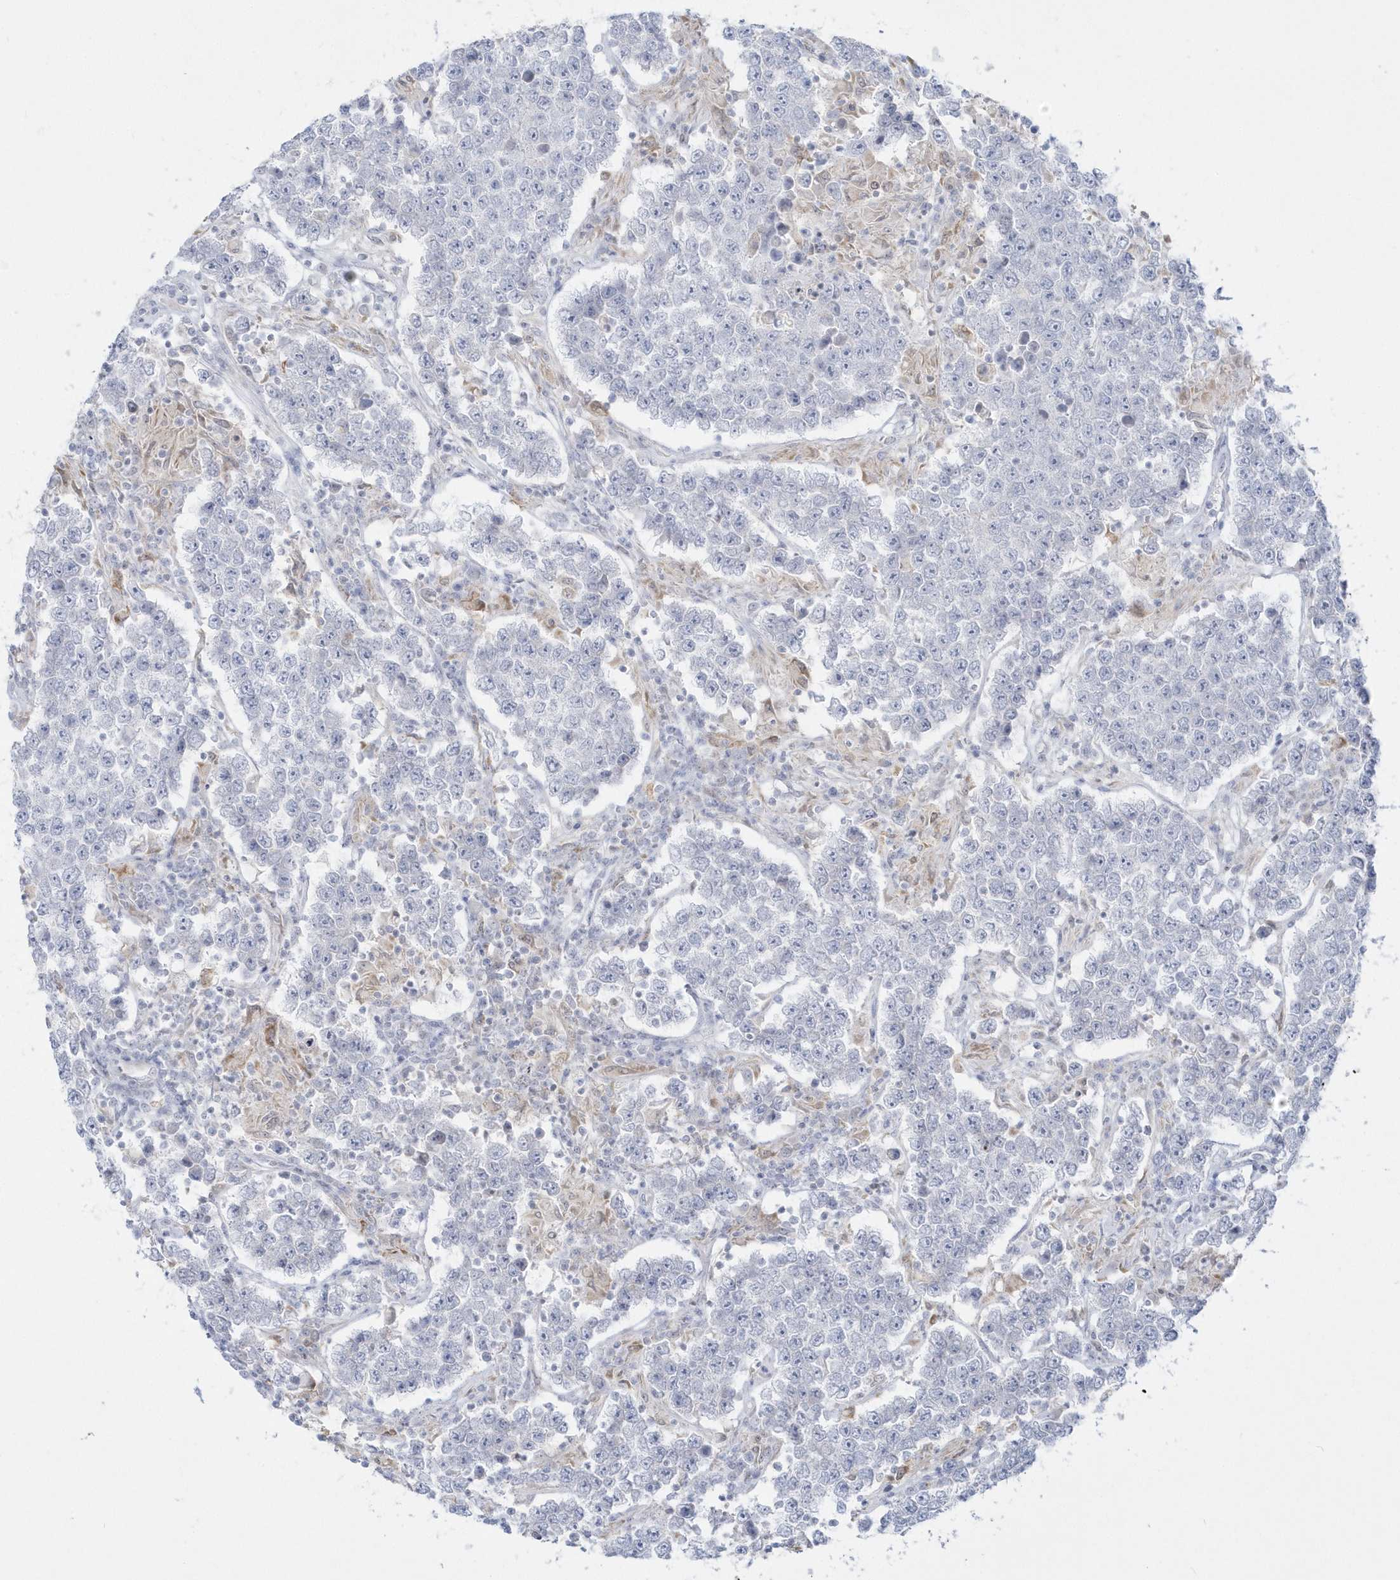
{"staining": {"intensity": "negative", "quantity": "none", "location": "none"}, "tissue": "testis cancer", "cell_type": "Tumor cells", "image_type": "cancer", "snomed": [{"axis": "morphology", "description": "Normal tissue, NOS"}, {"axis": "morphology", "description": "Urothelial carcinoma, High grade"}, {"axis": "morphology", "description": "Seminoma, NOS"}, {"axis": "morphology", "description": "Carcinoma, Embryonal, NOS"}, {"axis": "topography", "description": "Urinary bladder"}, {"axis": "topography", "description": "Testis"}], "caption": "Tumor cells are negative for protein expression in human urothelial carcinoma (high-grade) (testis). (DAB immunohistochemistry visualized using brightfield microscopy, high magnification).", "gene": "PCBD1", "patient": {"sex": "male", "age": 41}}